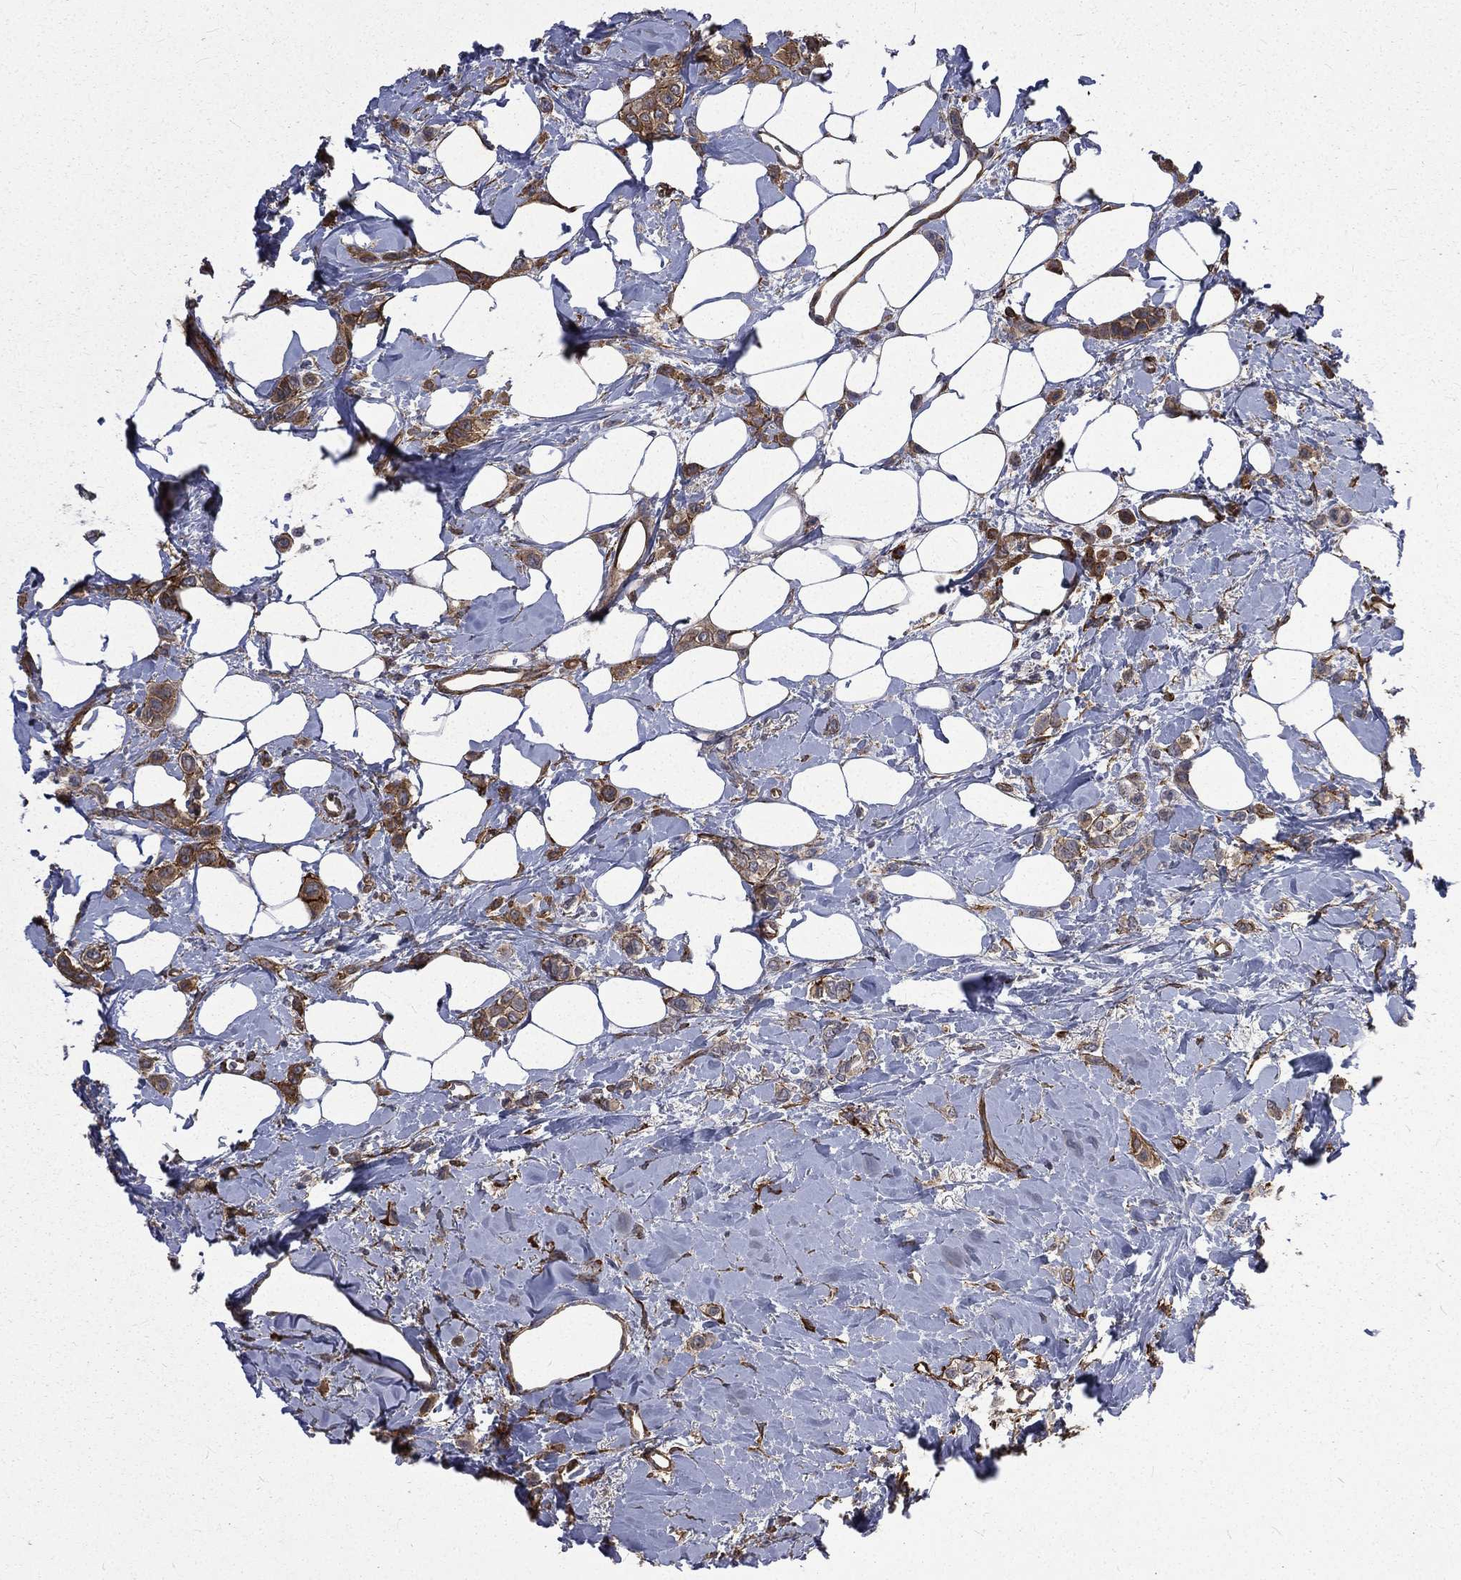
{"staining": {"intensity": "moderate", "quantity": ">75%", "location": "cytoplasmic/membranous"}, "tissue": "breast cancer", "cell_type": "Tumor cells", "image_type": "cancer", "snomed": [{"axis": "morphology", "description": "Lobular carcinoma"}, {"axis": "topography", "description": "Breast"}], "caption": "Breast lobular carcinoma stained for a protein shows moderate cytoplasmic/membranous positivity in tumor cells.", "gene": "PPFIBP1", "patient": {"sex": "female", "age": 66}}